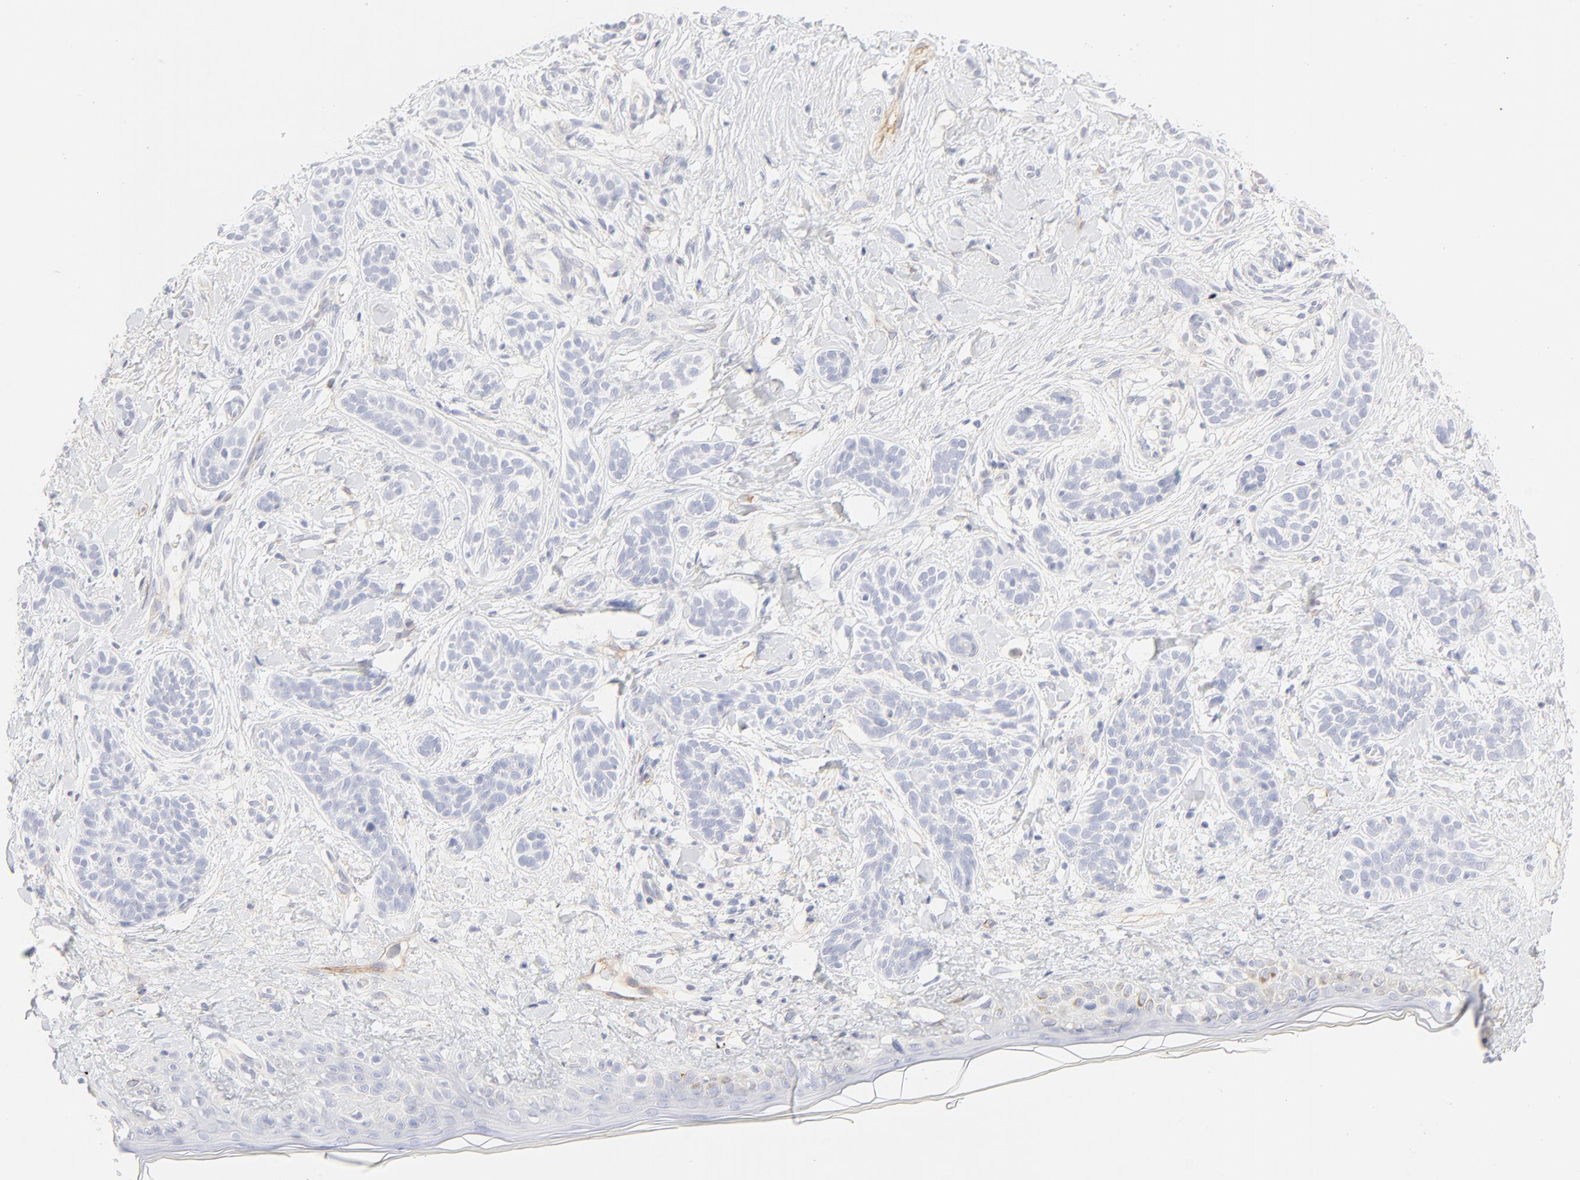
{"staining": {"intensity": "negative", "quantity": "none", "location": "none"}, "tissue": "skin cancer", "cell_type": "Tumor cells", "image_type": "cancer", "snomed": [{"axis": "morphology", "description": "Normal tissue, NOS"}, {"axis": "morphology", "description": "Basal cell carcinoma"}, {"axis": "topography", "description": "Skin"}], "caption": "There is no significant staining in tumor cells of skin cancer (basal cell carcinoma). Brightfield microscopy of immunohistochemistry stained with DAB (brown) and hematoxylin (blue), captured at high magnification.", "gene": "ITGA5", "patient": {"sex": "male", "age": 63}}